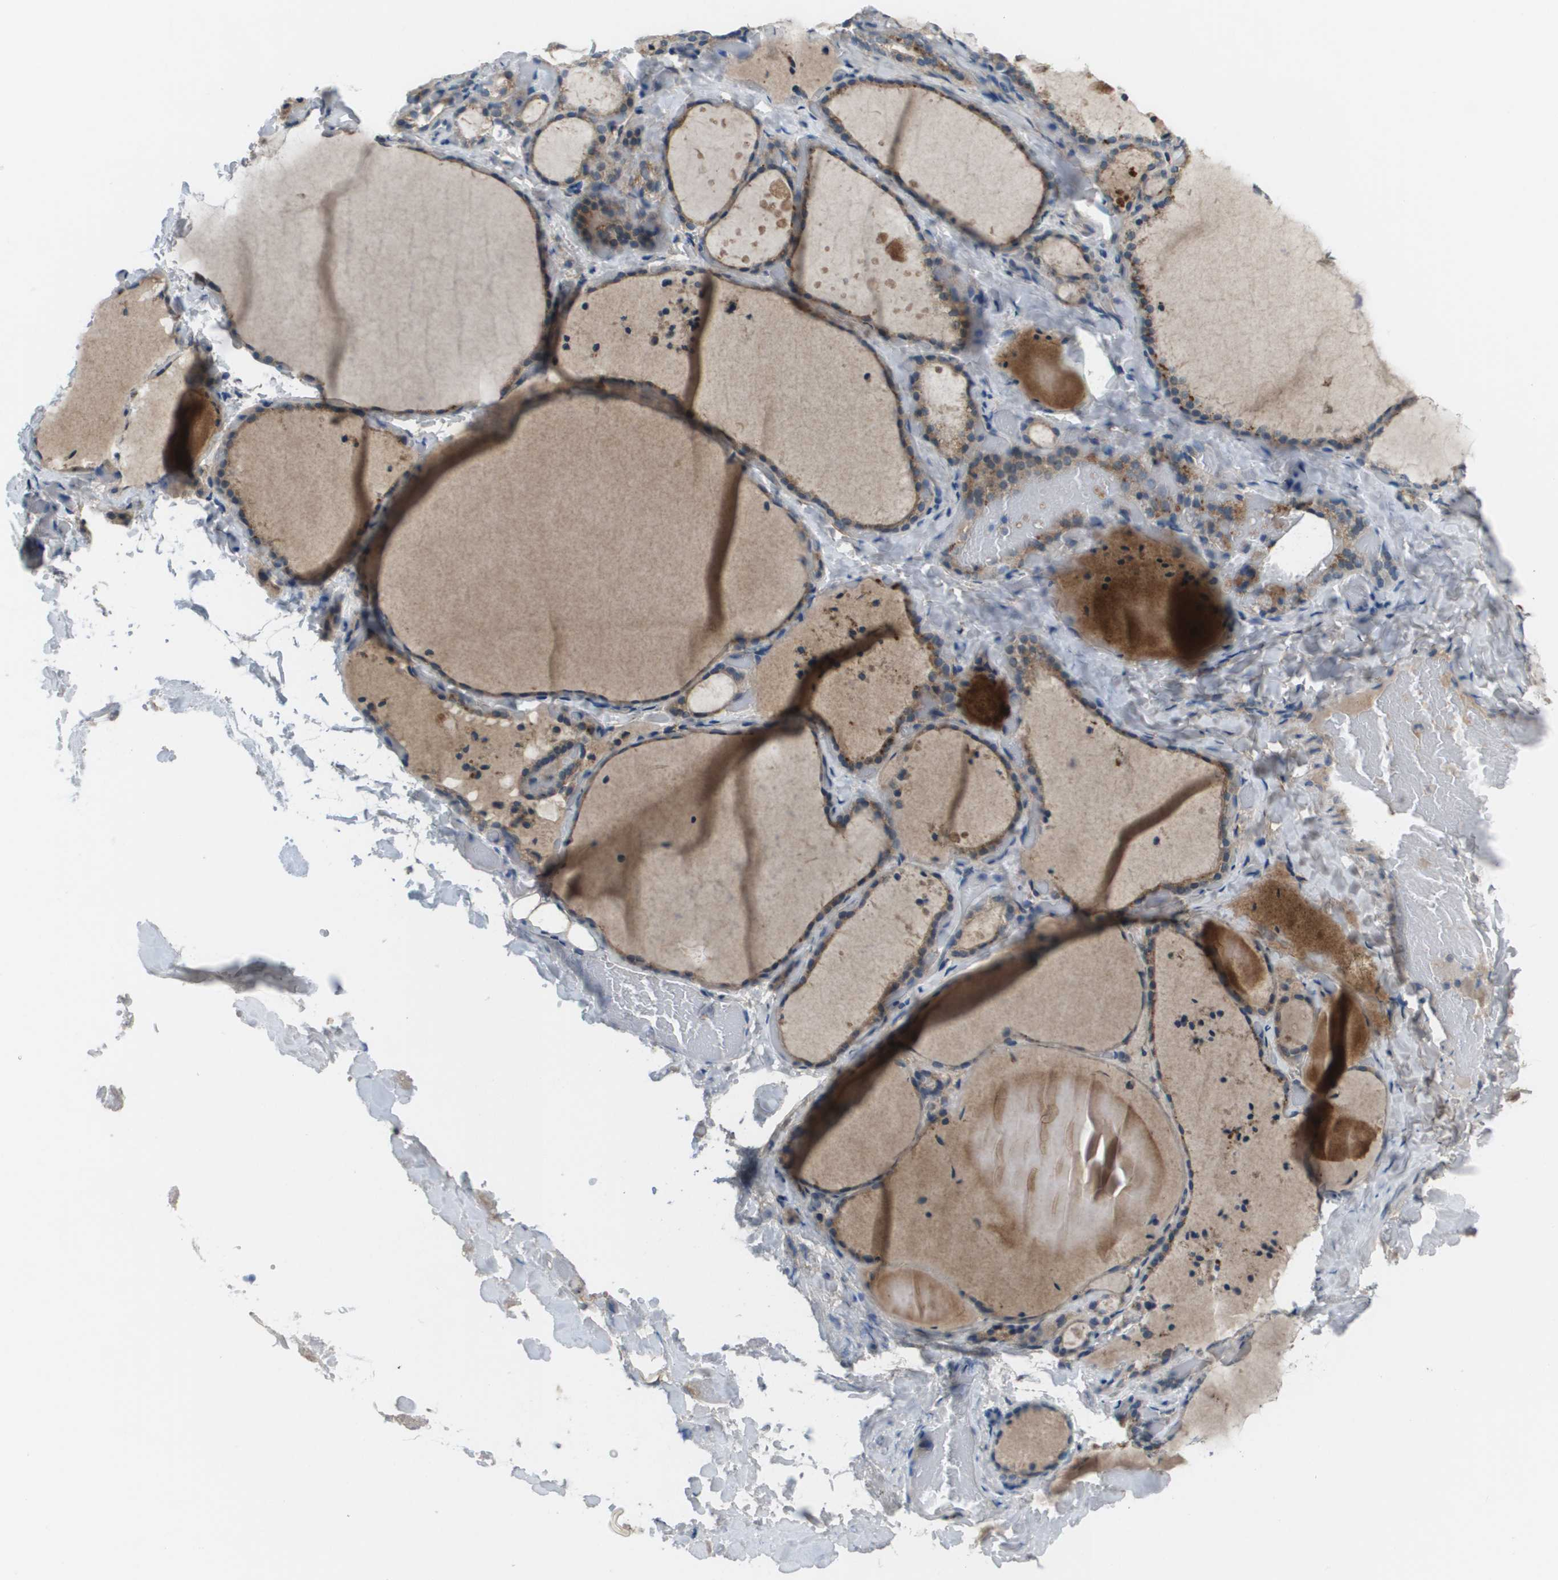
{"staining": {"intensity": "weak", "quantity": "25%-75%", "location": "cytoplasmic/membranous"}, "tissue": "thyroid gland", "cell_type": "Glandular cells", "image_type": "normal", "snomed": [{"axis": "morphology", "description": "Normal tissue, NOS"}, {"axis": "topography", "description": "Thyroid gland"}], "caption": "IHC photomicrograph of benign human thyroid gland stained for a protein (brown), which exhibits low levels of weak cytoplasmic/membranous staining in approximately 25%-75% of glandular cells.", "gene": "PCOLCE", "patient": {"sex": "female", "age": 44}}